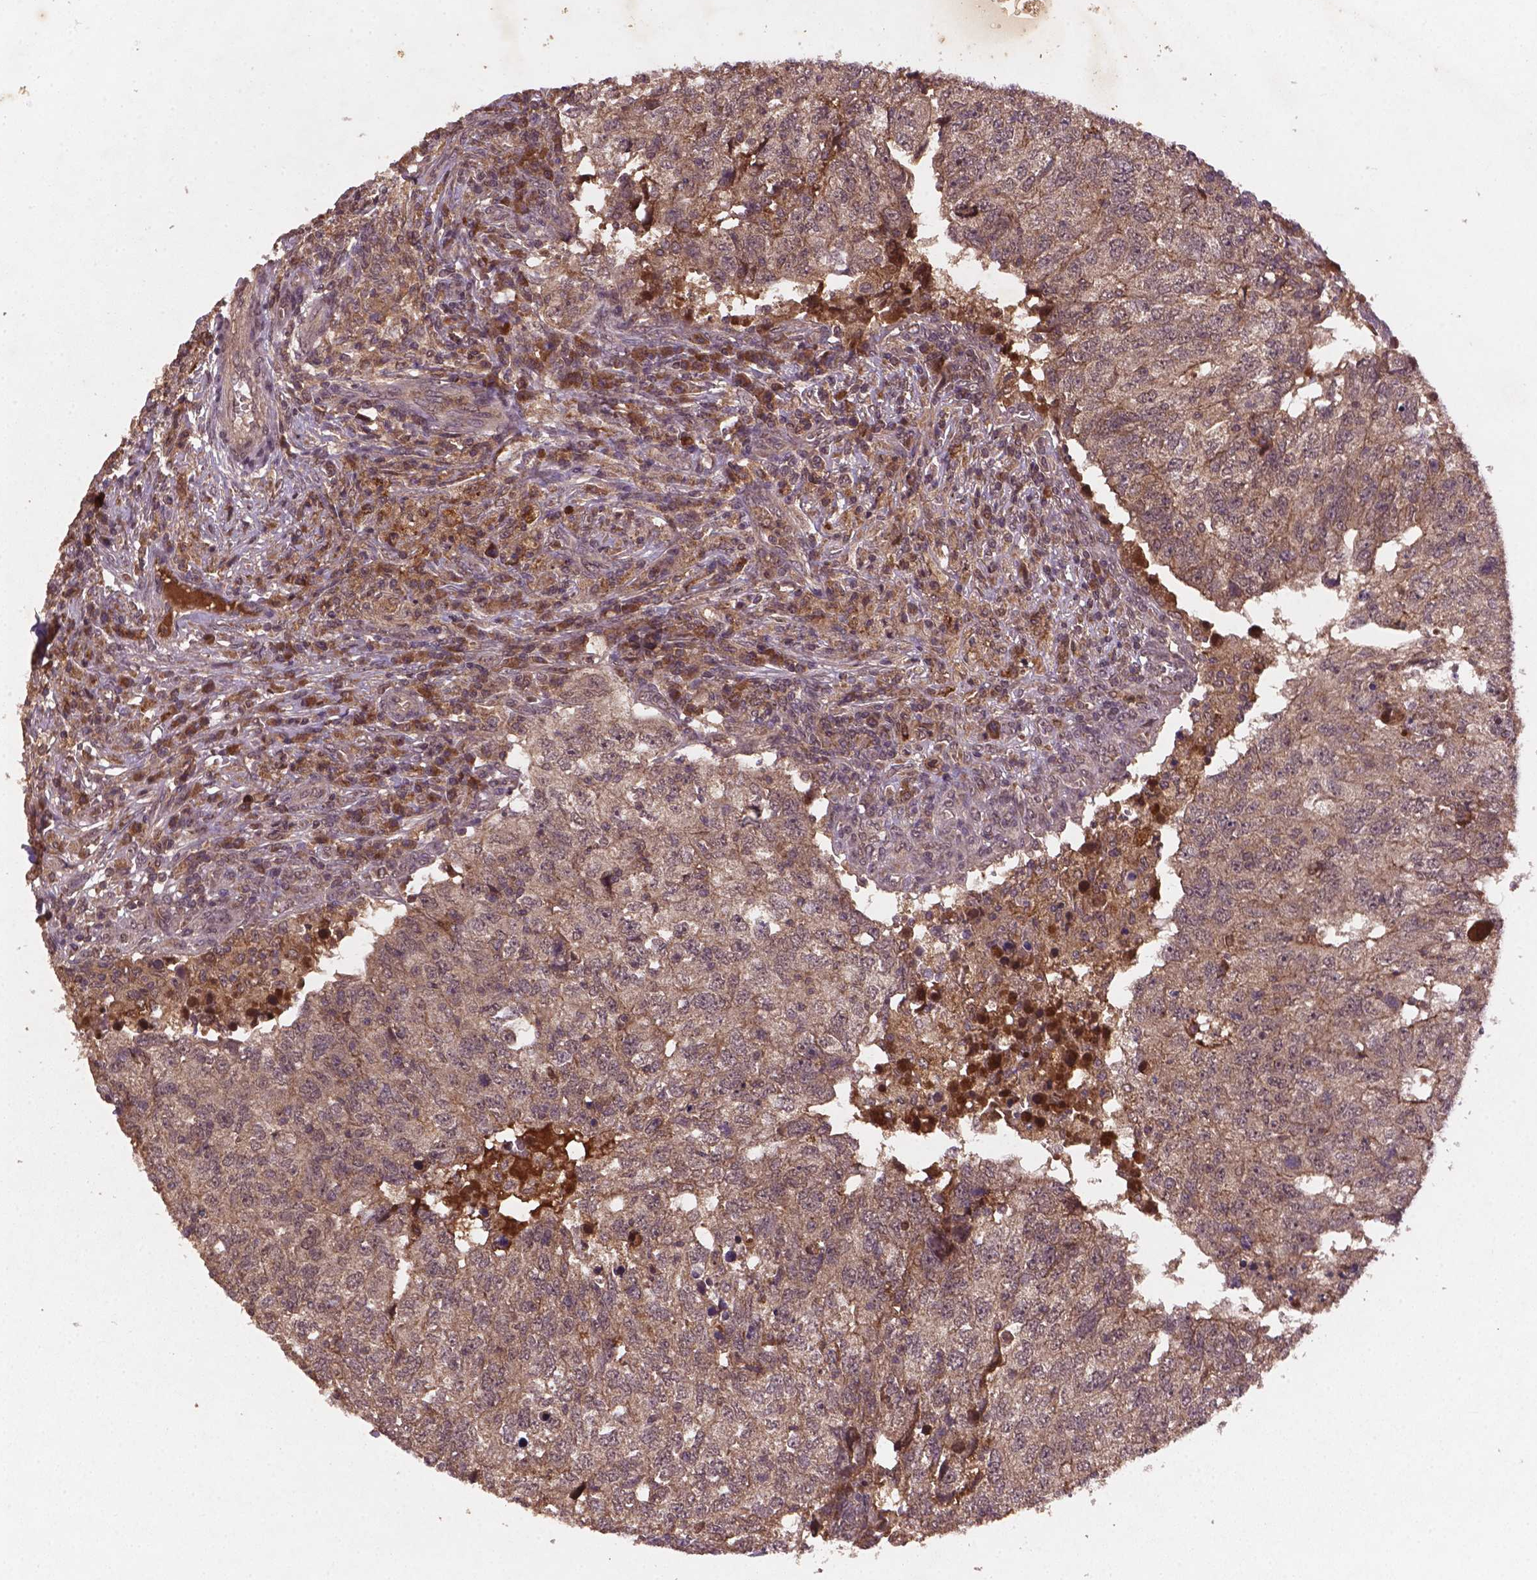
{"staining": {"intensity": "weak", "quantity": ">75%", "location": "cytoplasmic/membranous"}, "tissue": "breast cancer", "cell_type": "Tumor cells", "image_type": "cancer", "snomed": [{"axis": "morphology", "description": "Duct carcinoma"}, {"axis": "topography", "description": "Breast"}], "caption": "This photomicrograph demonstrates breast cancer (infiltrating ductal carcinoma) stained with IHC to label a protein in brown. The cytoplasmic/membranous of tumor cells show weak positivity for the protein. Nuclei are counter-stained blue.", "gene": "NIPAL2", "patient": {"sex": "female", "age": 30}}